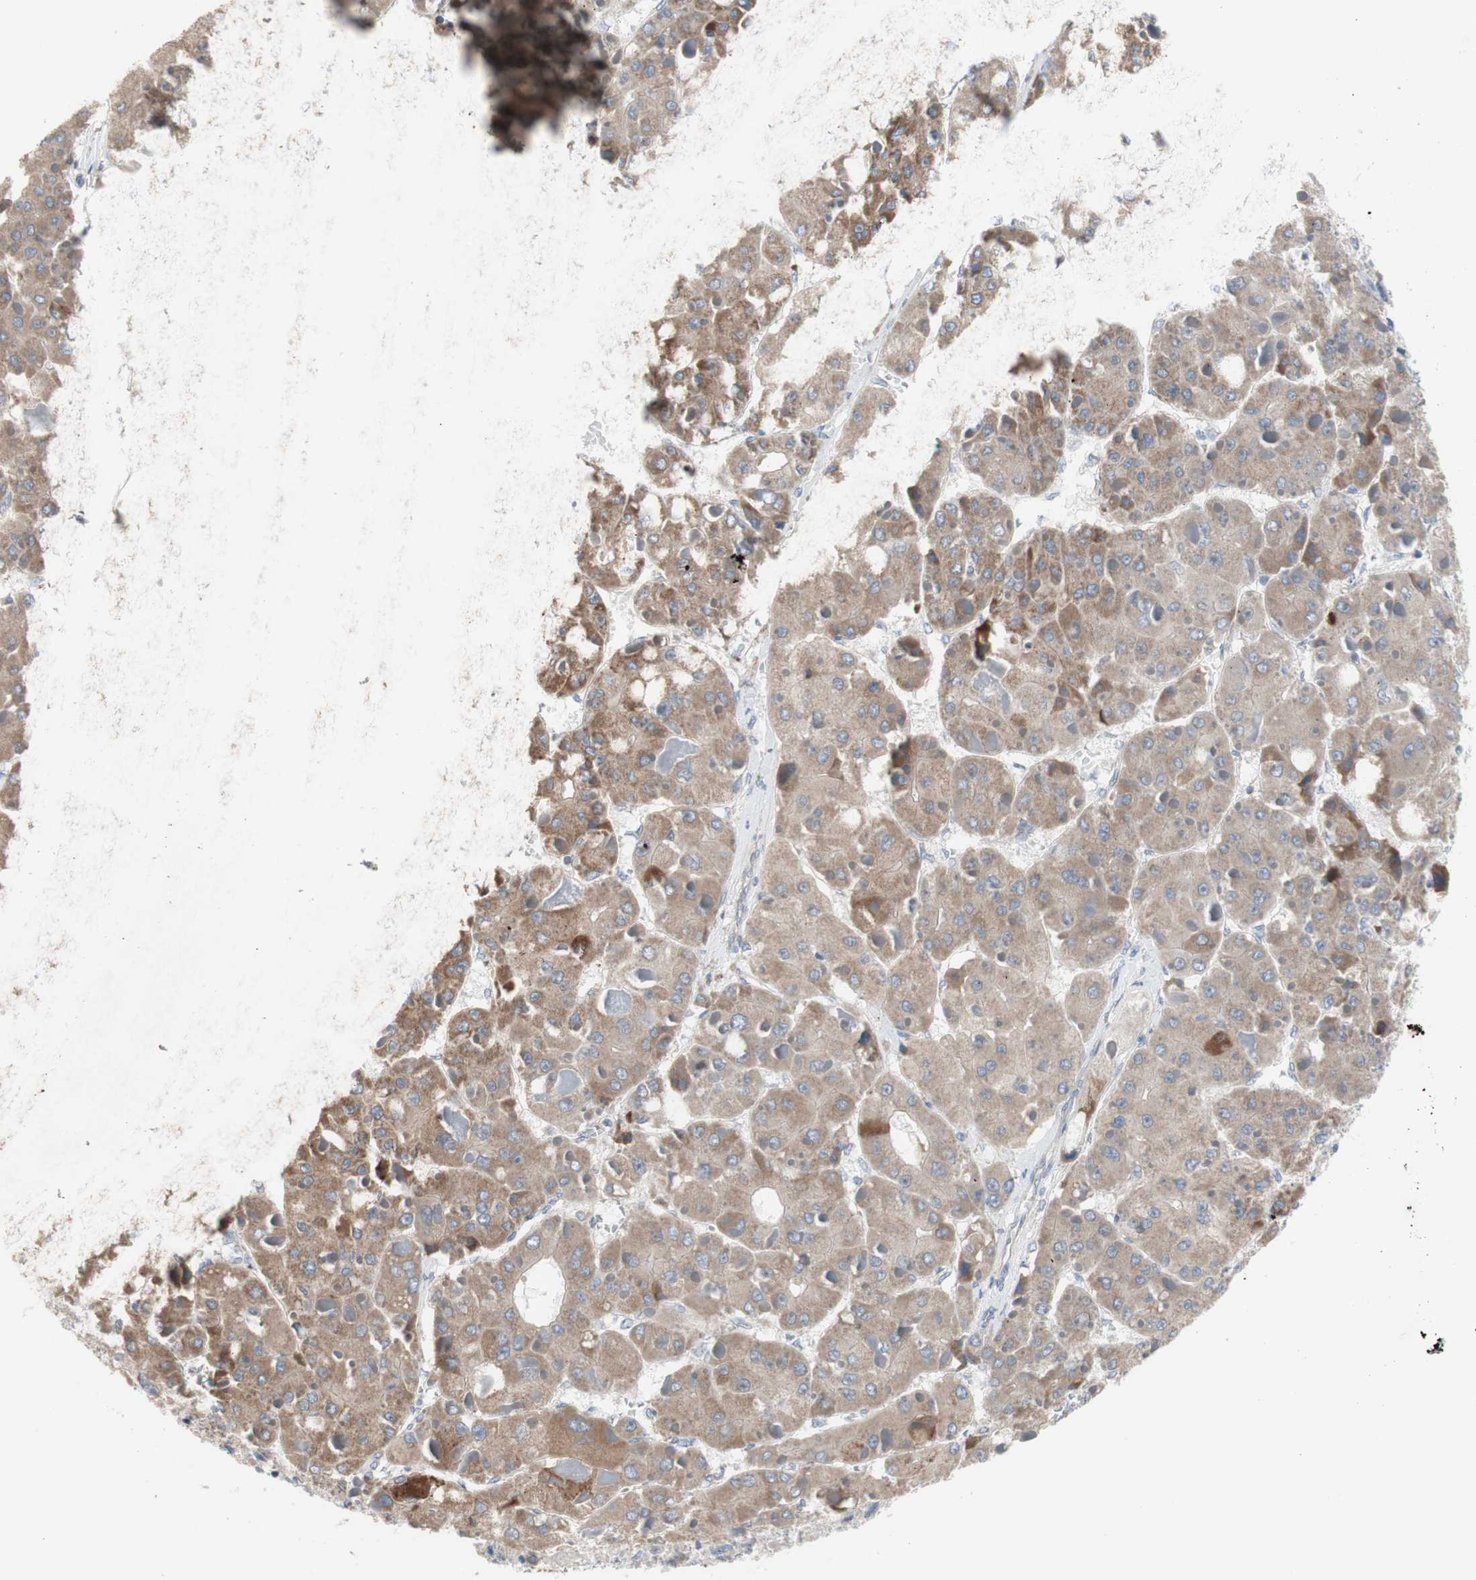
{"staining": {"intensity": "moderate", "quantity": ">75%", "location": "cytoplasmic/membranous"}, "tissue": "liver cancer", "cell_type": "Tumor cells", "image_type": "cancer", "snomed": [{"axis": "morphology", "description": "Carcinoma, Hepatocellular, NOS"}, {"axis": "topography", "description": "Liver"}], "caption": "Immunohistochemistry histopathology image of liver cancer (hepatocellular carcinoma) stained for a protein (brown), which exhibits medium levels of moderate cytoplasmic/membranous expression in approximately >75% of tumor cells.", "gene": "TTC14", "patient": {"sex": "female", "age": 73}}